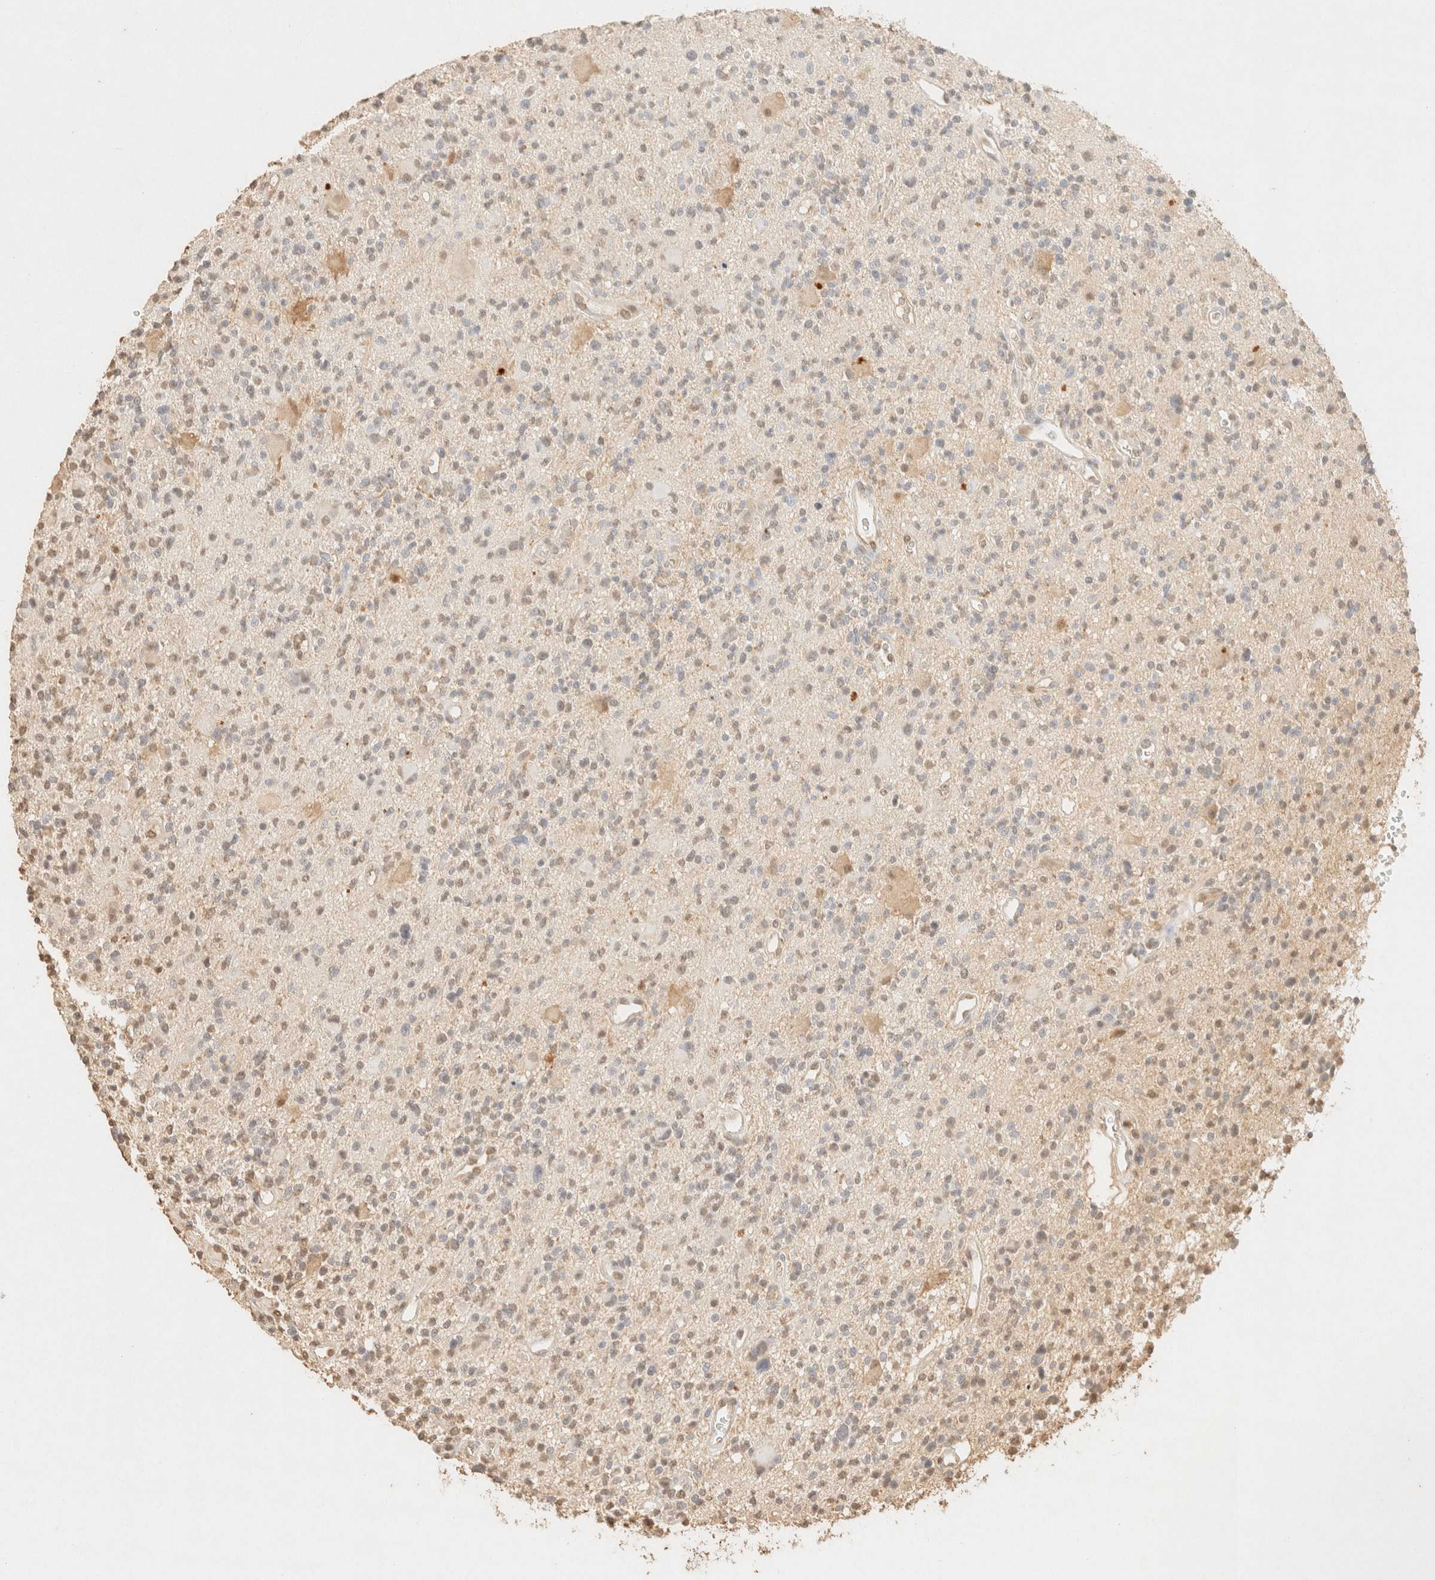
{"staining": {"intensity": "weak", "quantity": "25%-75%", "location": "nuclear"}, "tissue": "glioma", "cell_type": "Tumor cells", "image_type": "cancer", "snomed": [{"axis": "morphology", "description": "Glioma, malignant, High grade"}, {"axis": "topography", "description": "Brain"}], "caption": "The immunohistochemical stain labels weak nuclear staining in tumor cells of glioma tissue.", "gene": "S100A13", "patient": {"sex": "male", "age": 48}}